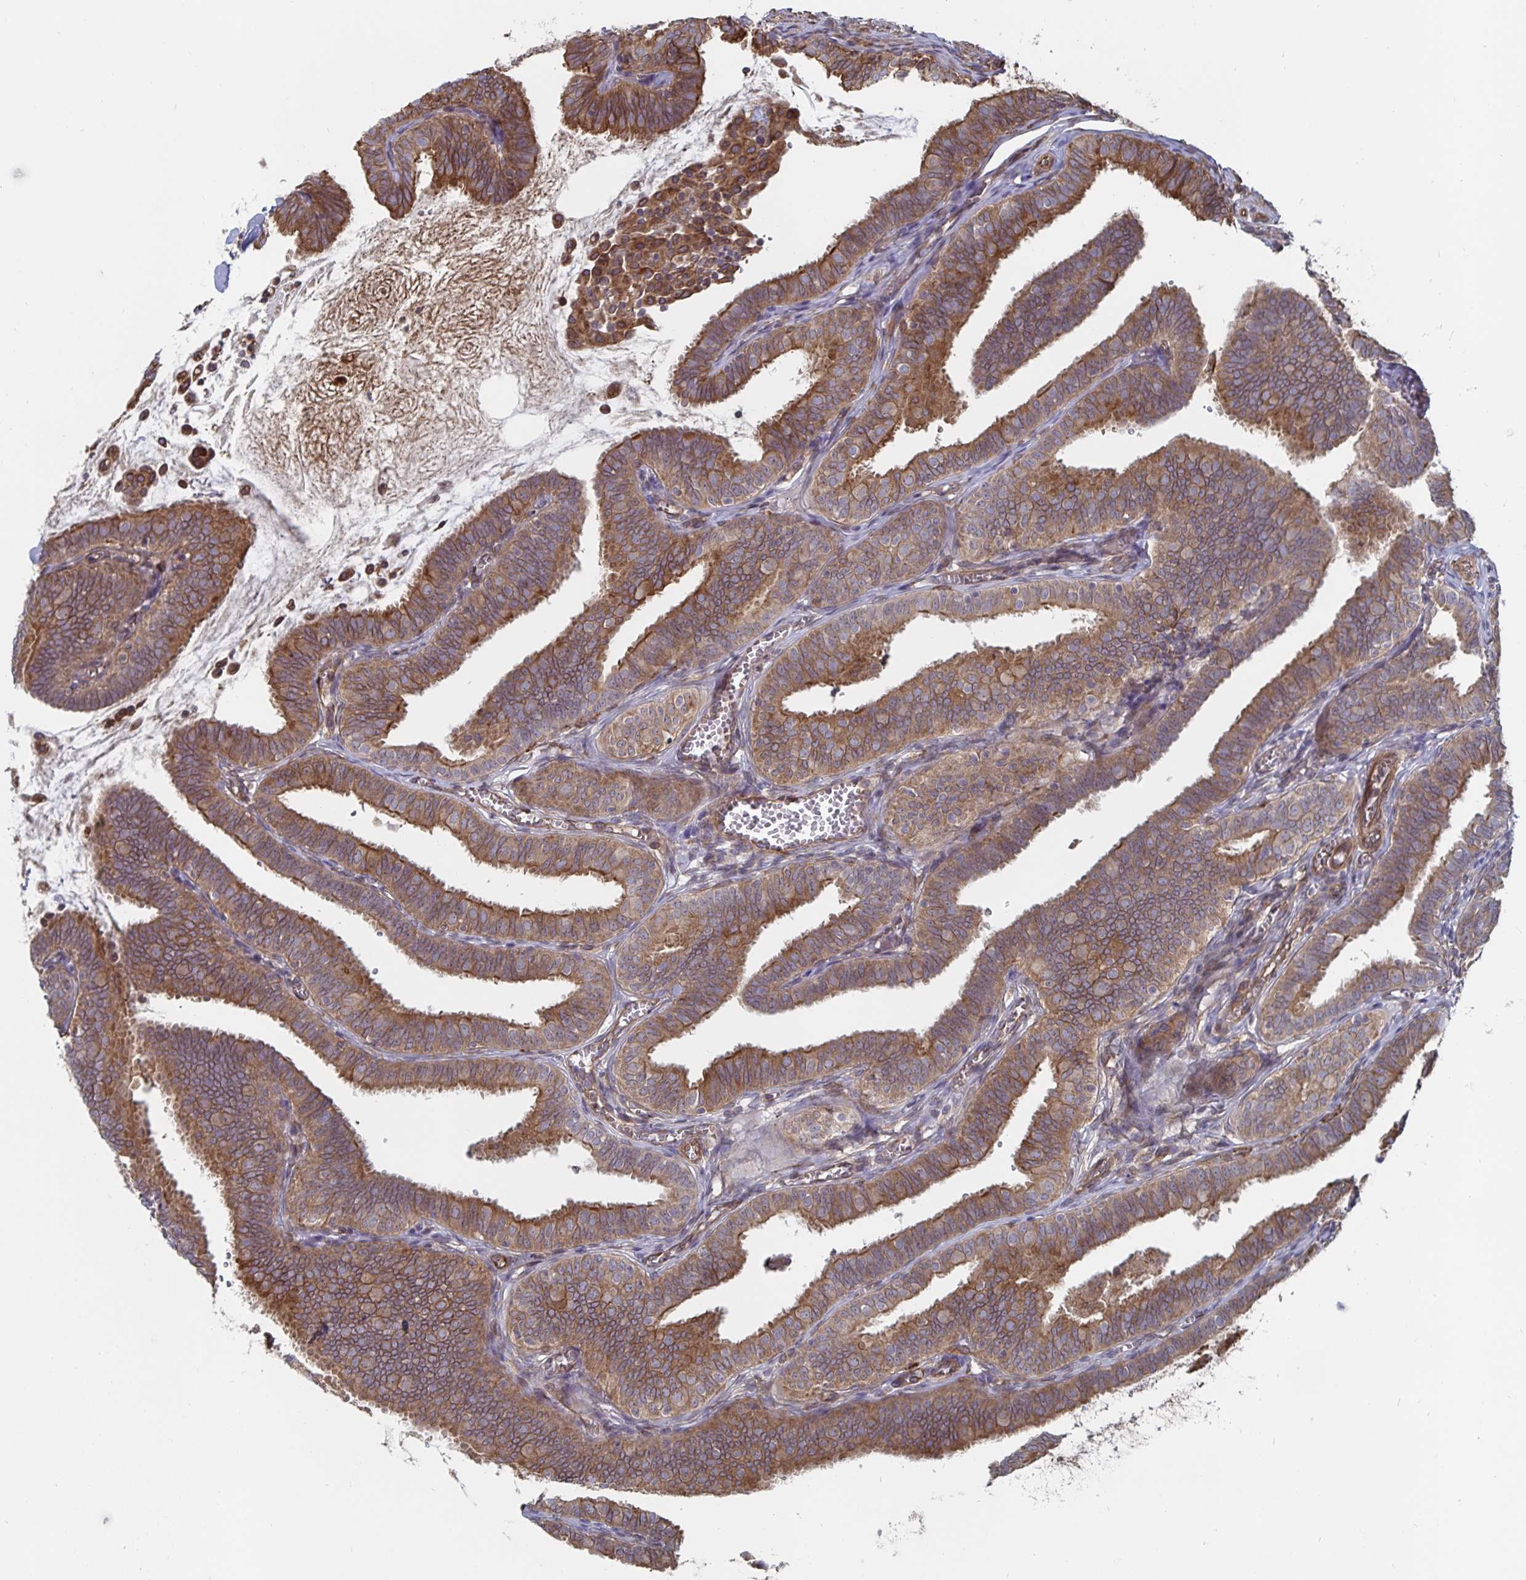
{"staining": {"intensity": "moderate", "quantity": ">75%", "location": "cytoplasmic/membranous"}, "tissue": "fallopian tube", "cell_type": "Glandular cells", "image_type": "normal", "snomed": [{"axis": "morphology", "description": "Normal tissue, NOS"}, {"axis": "topography", "description": "Fallopian tube"}], "caption": "Immunohistochemical staining of normal human fallopian tube shows >75% levels of moderate cytoplasmic/membranous protein expression in about >75% of glandular cells.", "gene": "BCAP29", "patient": {"sex": "female", "age": 25}}